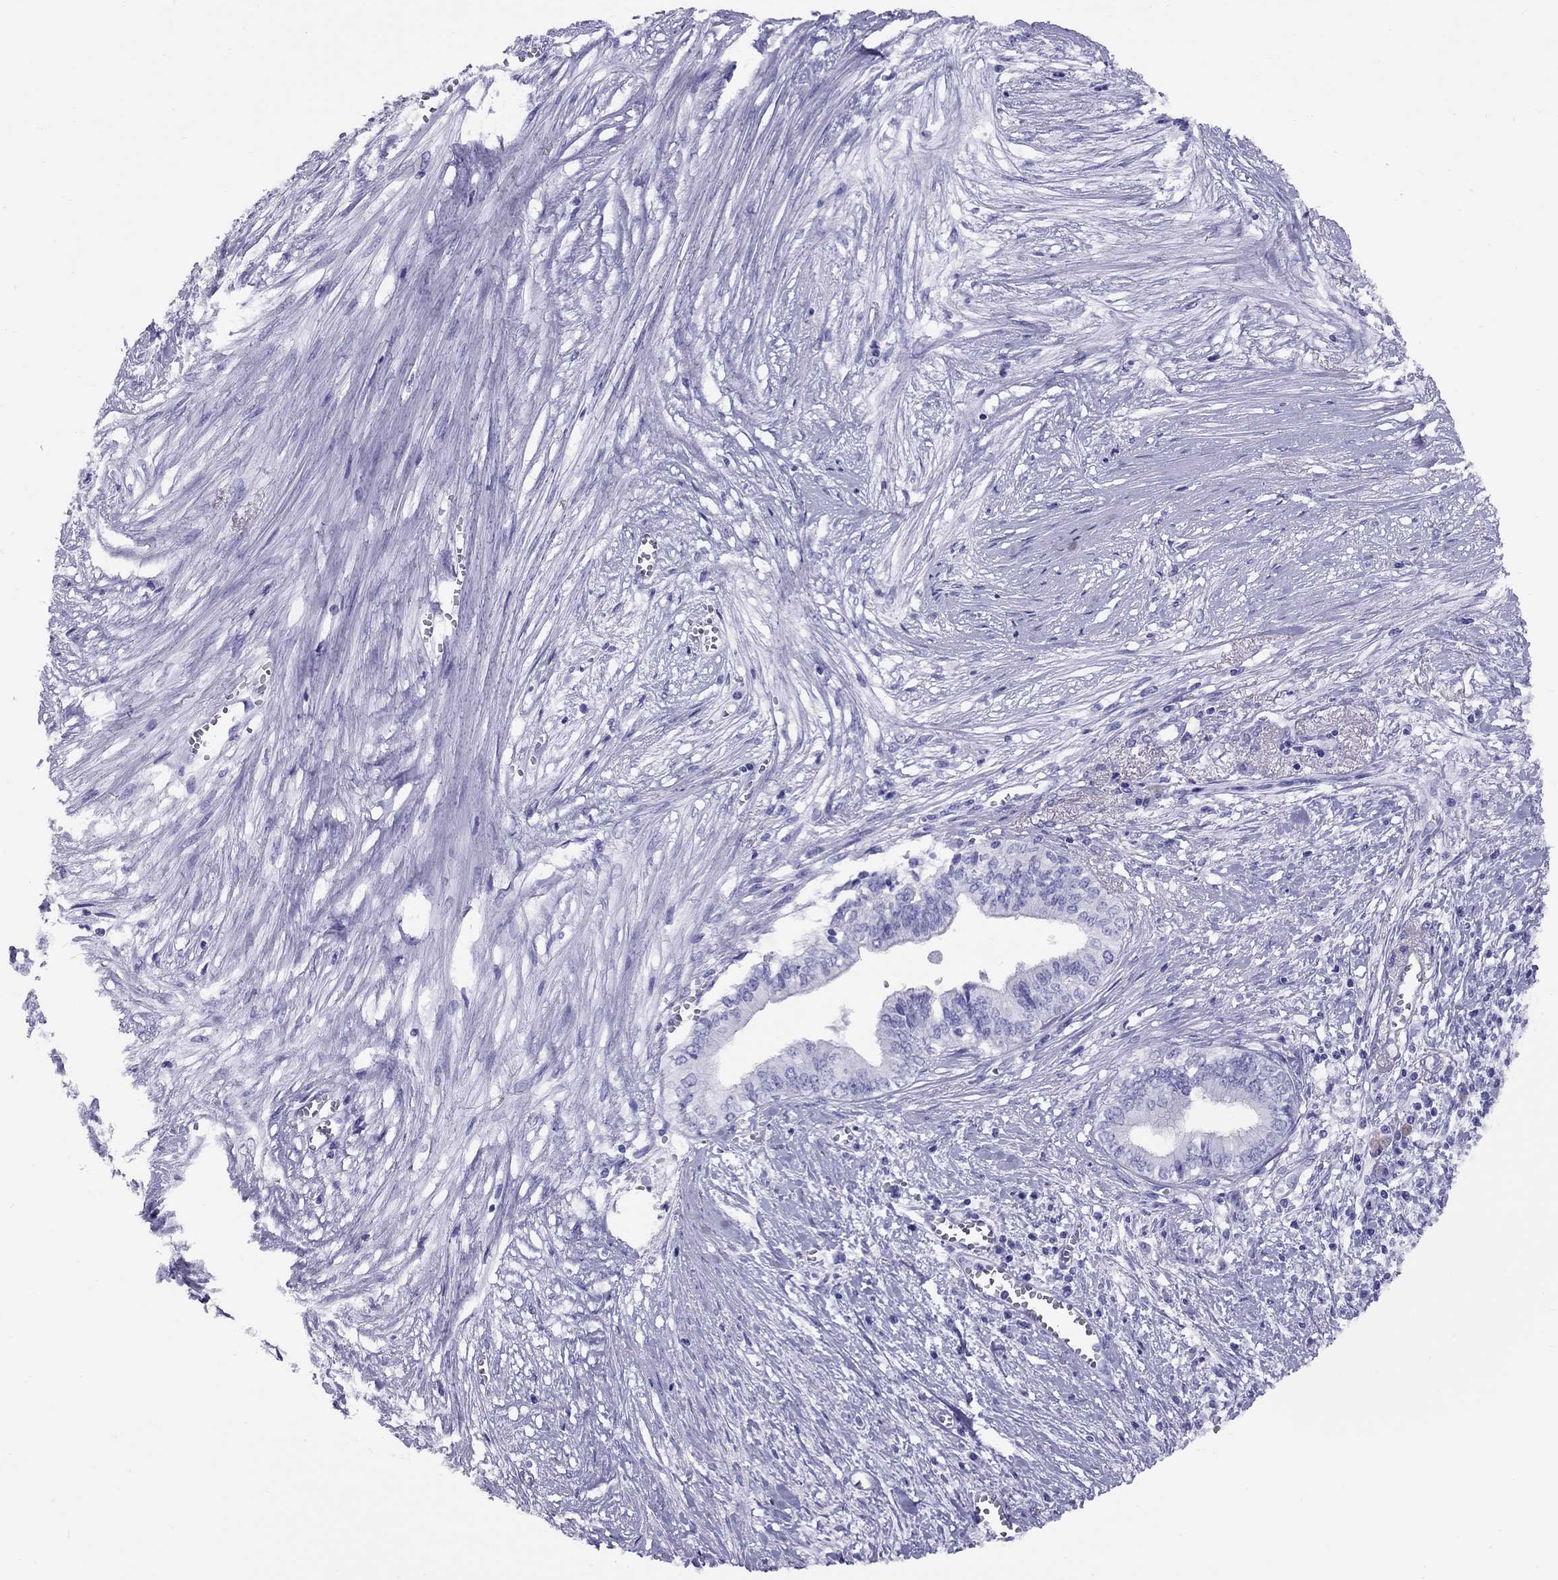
{"staining": {"intensity": "negative", "quantity": "none", "location": "none"}, "tissue": "pancreatic cancer", "cell_type": "Tumor cells", "image_type": "cancer", "snomed": [{"axis": "morphology", "description": "Adenocarcinoma, NOS"}, {"axis": "topography", "description": "Pancreas"}], "caption": "High magnification brightfield microscopy of adenocarcinoma (pancreatic) stained with DAB (3,3'-diaminobenzidine) (brown) and counterstained with hematoxylin (blue): tumor cells show no significant staining. (DAB immunohistochemistry, high magnification).", "gene": "AVPR1B", "patient": {"sex": "female", "age": 61}}